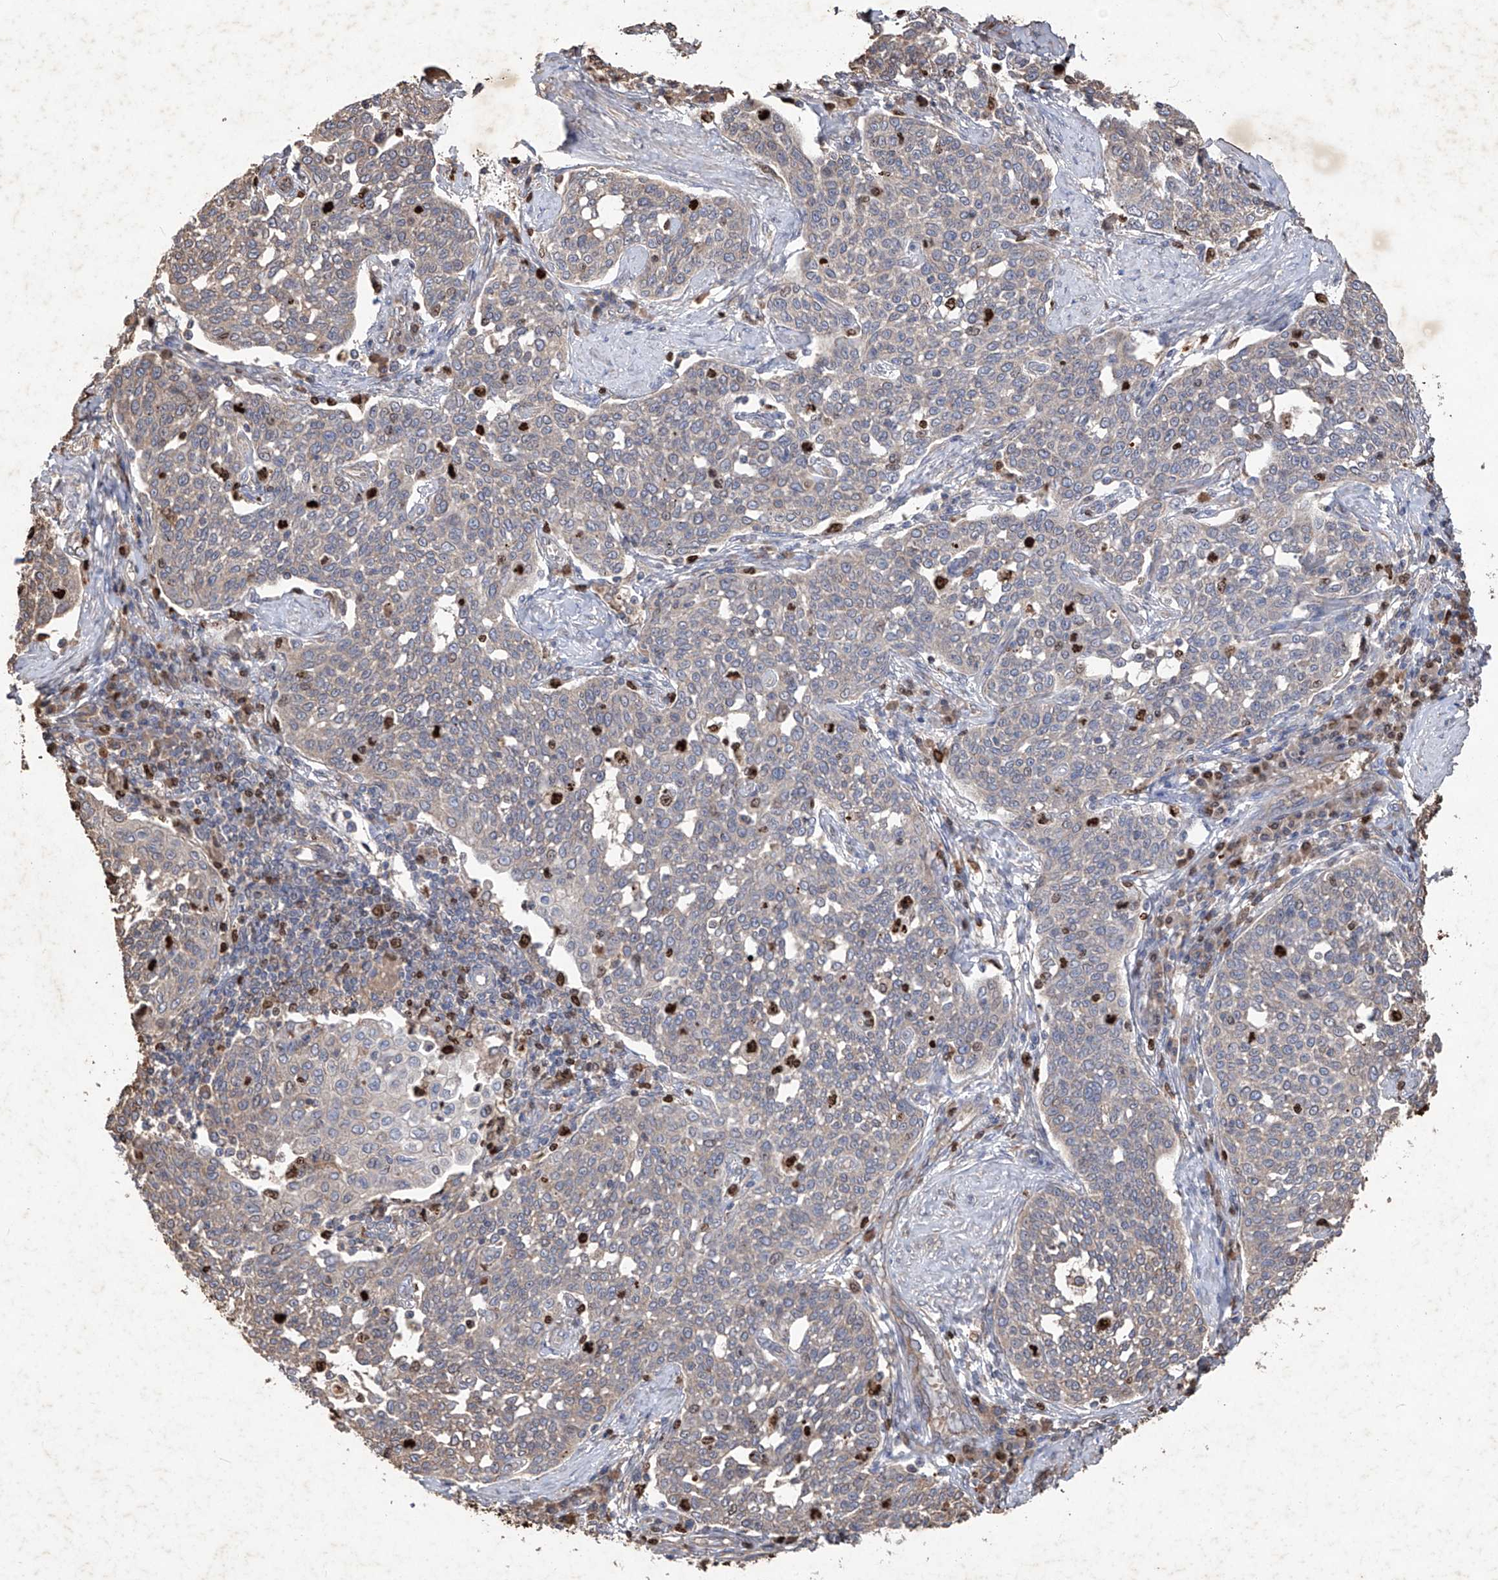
{"staining": {"intensity": "negative", "quantity": "none", "location": "none"}, "tissue": "cervical cancer", "cell_type": "Tumor cells", "image_type": "cancer", "snomed": [{"axis": "morphology", "description": "Squamous cell carcinoma, NOS"}, {"axis": "topography", "description": "Cervix"}], "caption": "High power microscopy histopathology image of an immunohistochemistry (IHC) photomicrograph of squamous cell carcinoma (cervical), revealing no significant positivity in tumor cells.", "gene": "EDN1", "patient": {"sex": "female", "age": 34}}